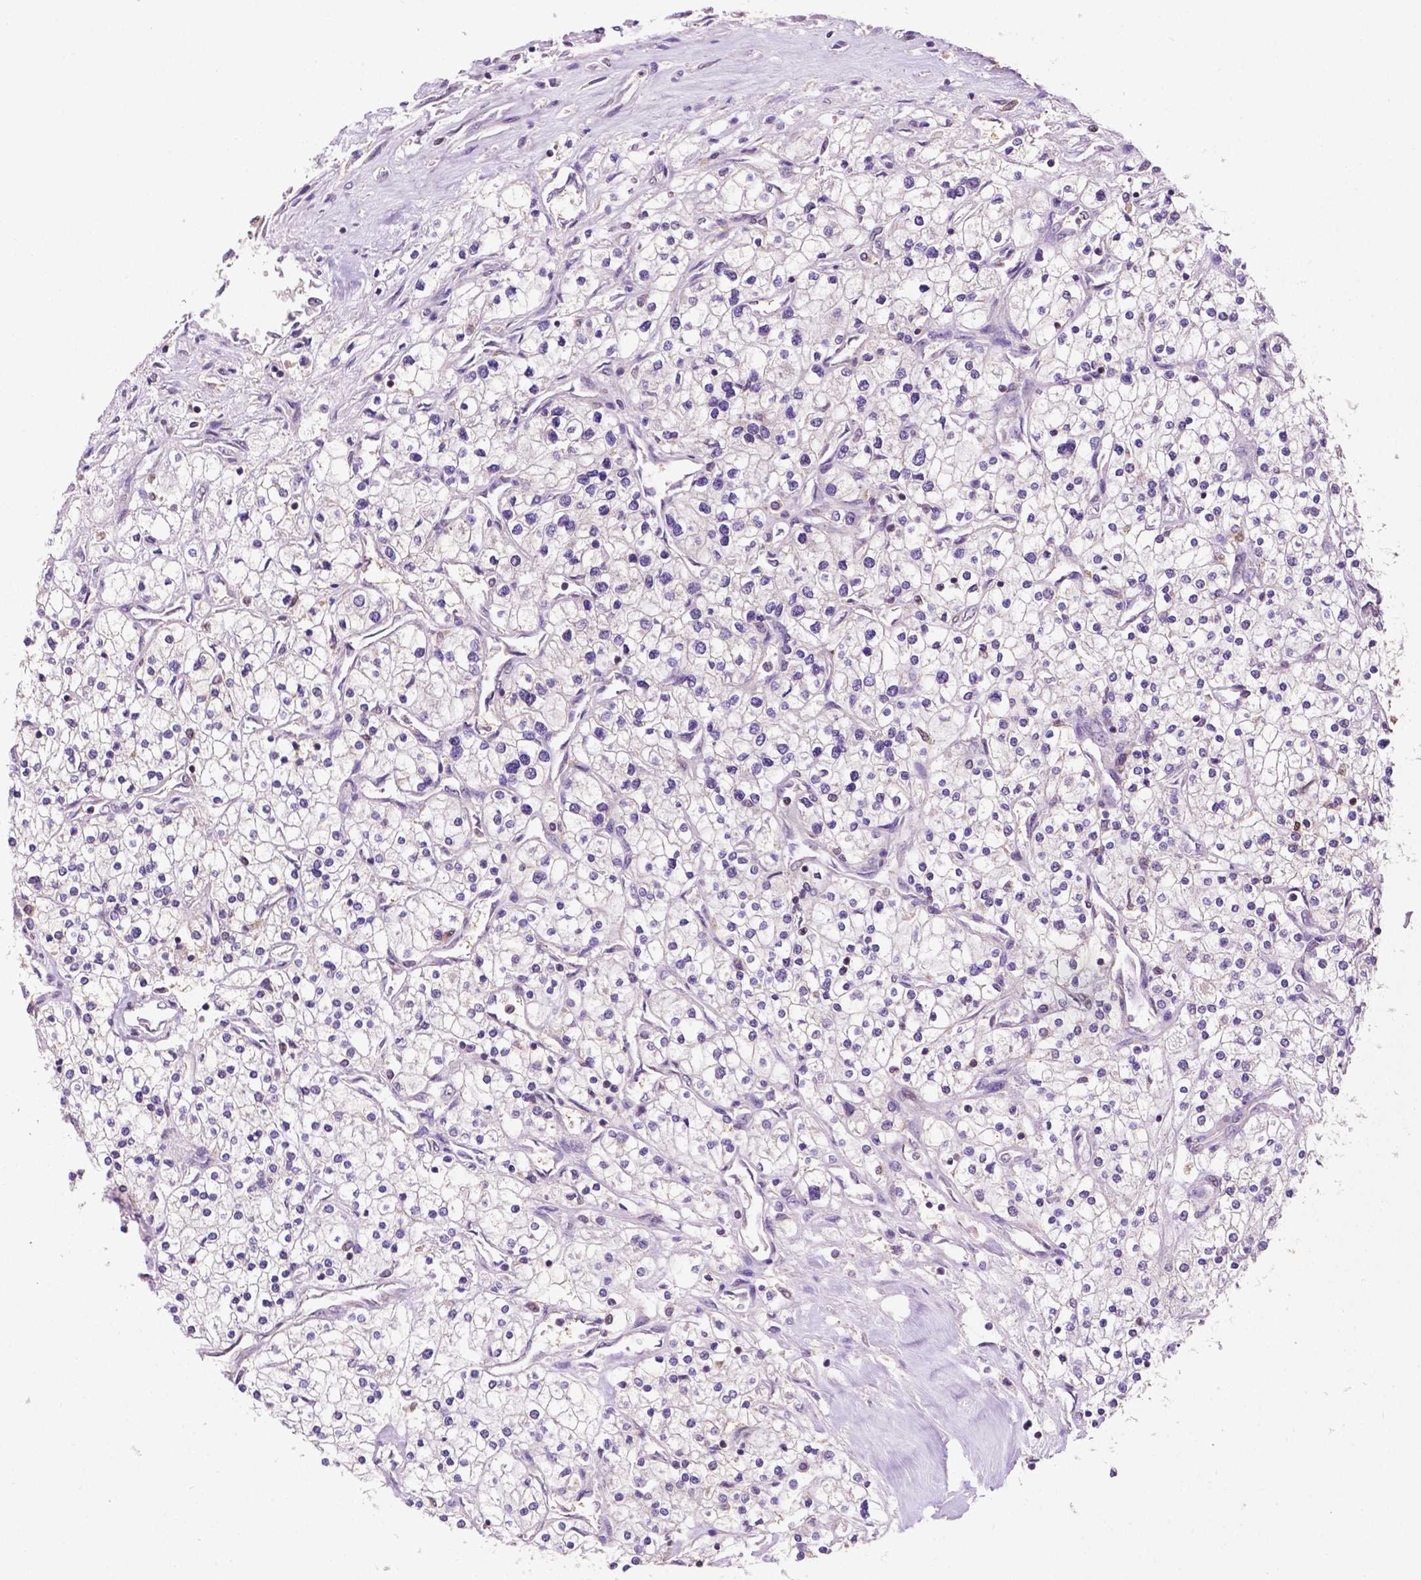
{"staining": {"intensity": "negative", "quantity": "none", "location": "none"}, "tissue": "renal cancer", "cell_type": "Tumor cells", "image_type": "cancer", "snomed": [{"axis": "morphology", "description": "Adenocarcinoma, NOS"}, {"axis": "topography", "description": "Kidney"}], "caption": "IHC image of neoplastic tissue: renal adenocarcinoma stained with DAB shows no significant protein expression in tumor cells.", "gene": "UBE2L6", "patient": {"sex": "male", "age": 80}}